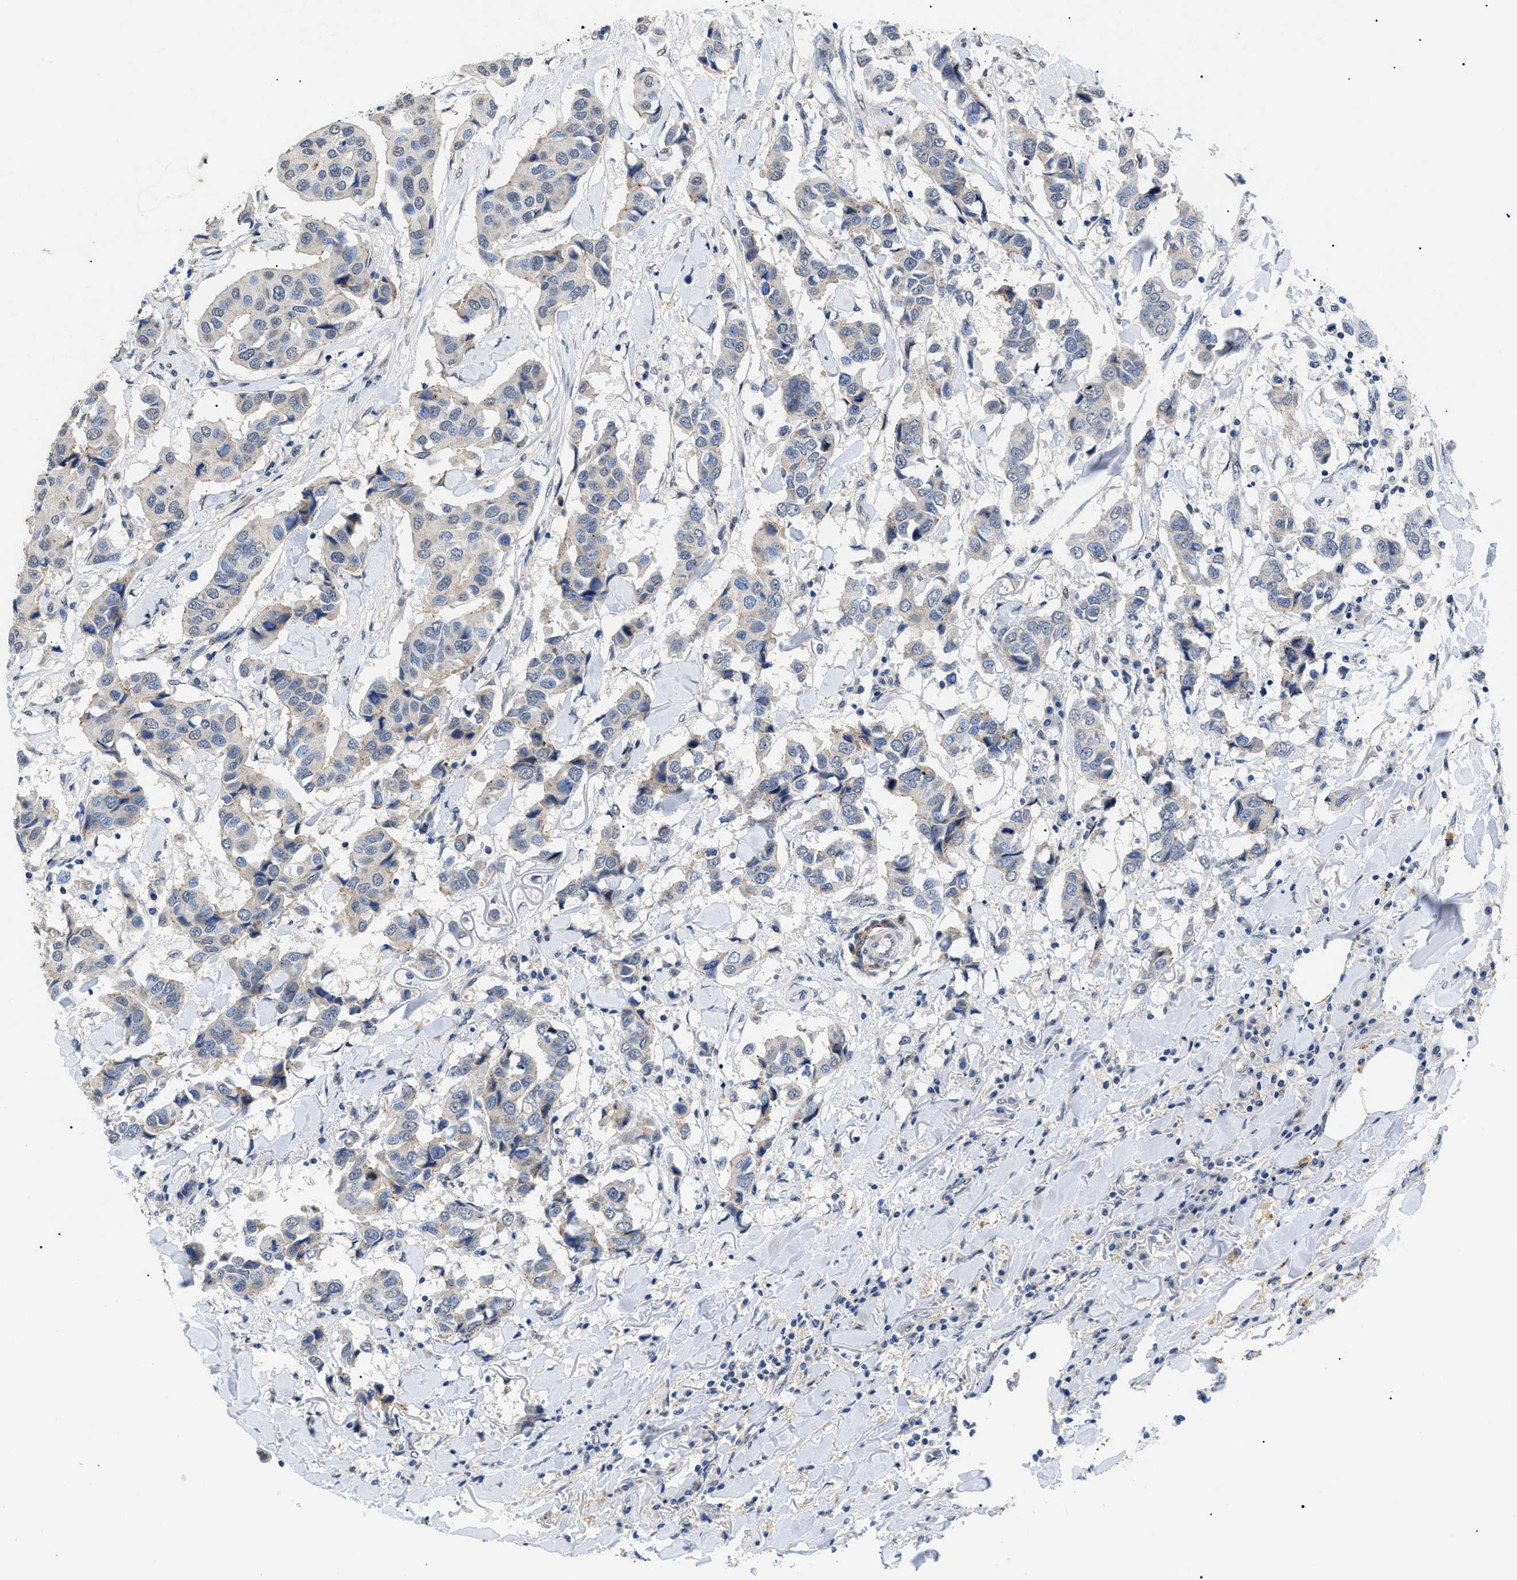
{"staining": {"intensity": "negative", "quantity": "none", "location": "none"}, "tissue": "breast cancer", "cell_type": "Tumor cells", "image_type": "cancer", "snomed": [{"axis": "morphology", "description": "Duct carcinoma"}, {"axis": "topography", "description": "Breast"}], "caption": "Tumor cells show no significant staining in breast cancer (invasive ductal carcinoma). (DAB immunohistochemistry visualized using brightfield microscopy, high magnification).", "gene": "SFXN5", "patient": {"sex": "female", "age": 80}}